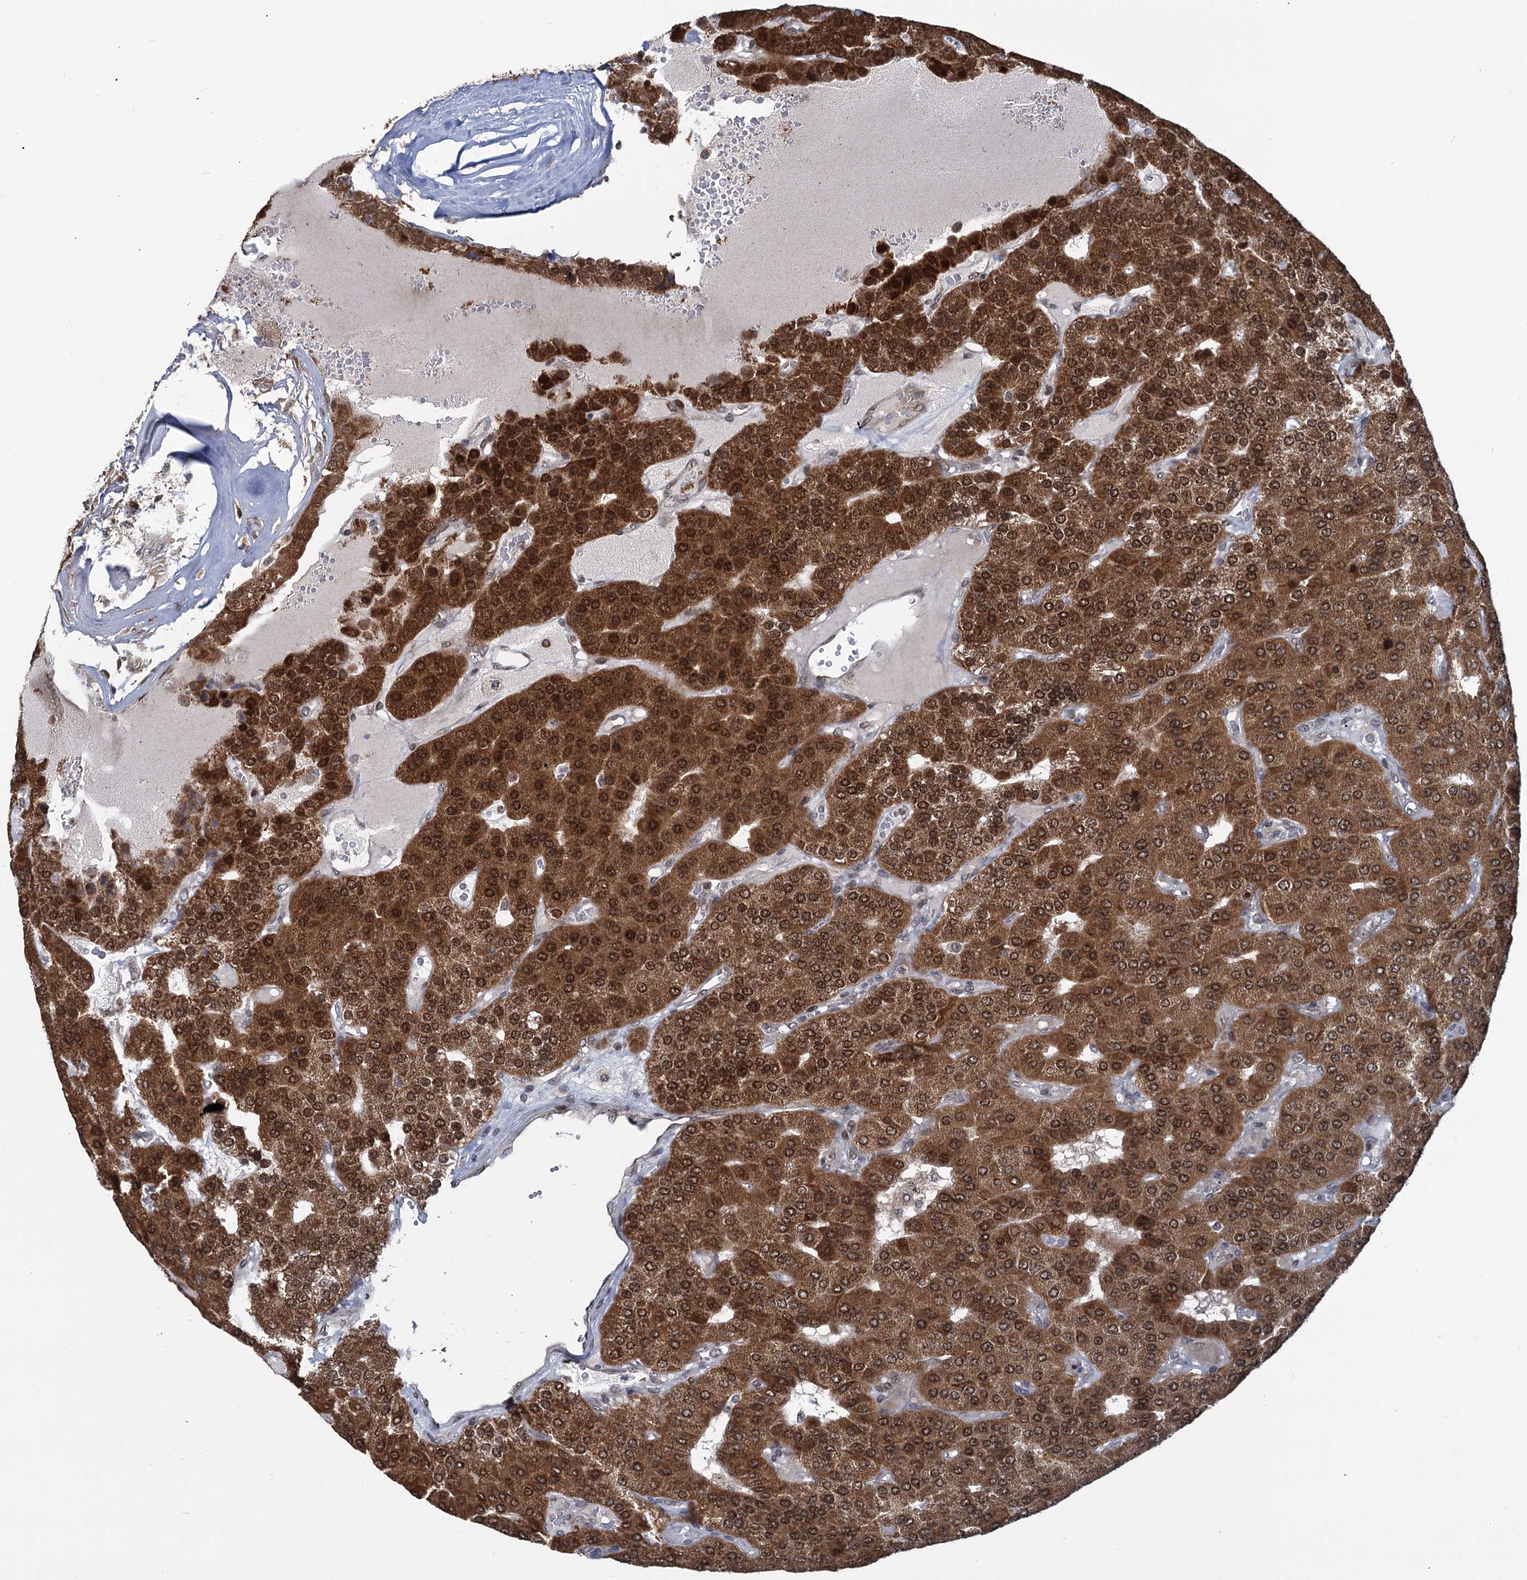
{"staining": {"intensity": "strong", "quantity": ">75%", "location": "cytoplasmic/membranous,nuclear"}, "tissue": "parathyroid gland", "cell_type": "Glandular cells", "image_type": "normal", "snomed": [{"axis": "morphology", "description": "Normal tissue, NOS"}, {"axis": "morphology", "description": "Adenoma, NOS"}, {"axis": "topography", "description": "Parathyroid gland"}], "caption": "Glandular cells display high levels of strong cytoplasmic/membranous,nuclear expression in approximately >75% of cells in normal parathyroid gland.", "gene": "PHC3", "patient": {"sex": "female", "age": 86}}